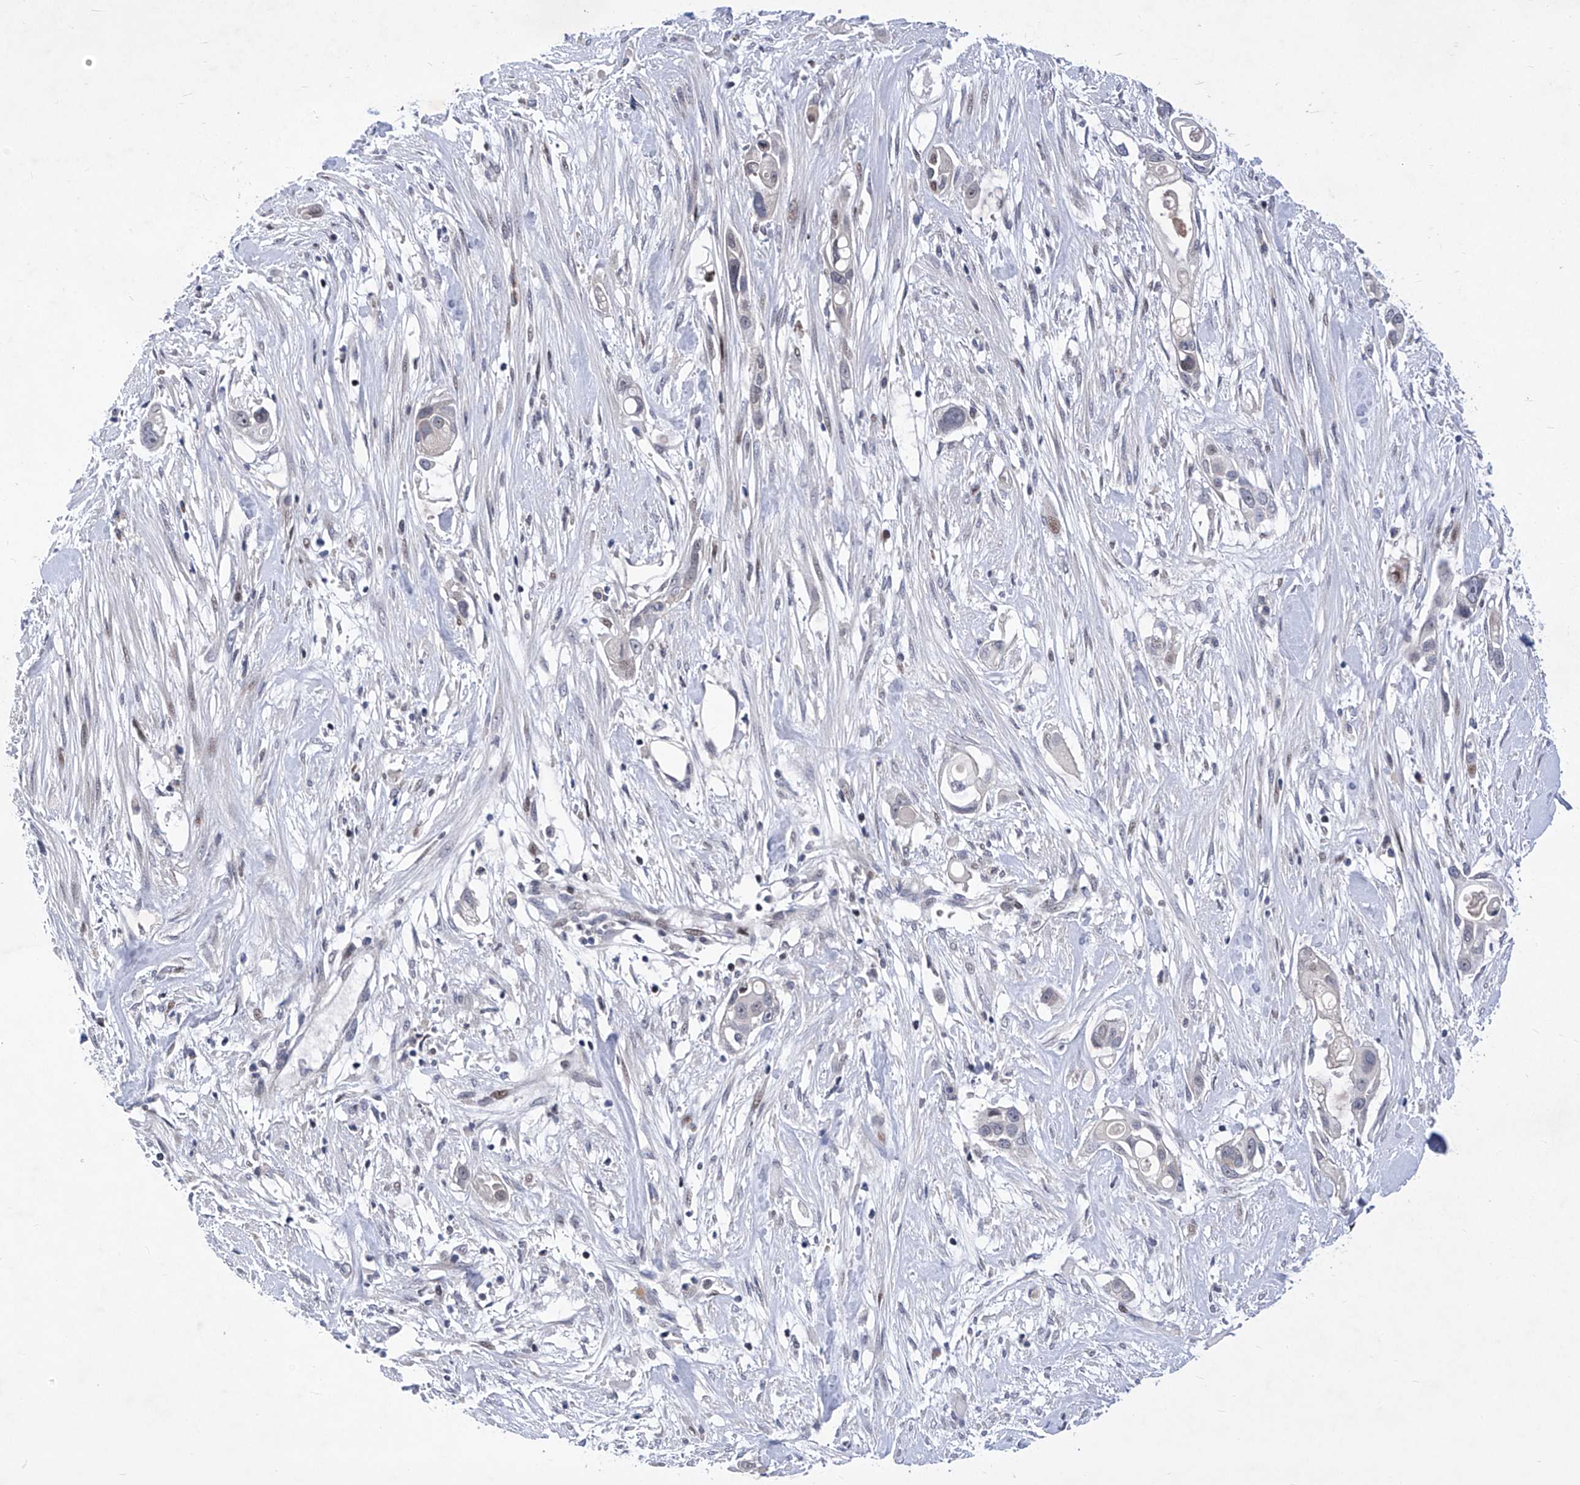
{"staining": {"intensity": "negative", "quantity": "none", "location": "none"}, "tissue": "pancreatic cancer", "cell_type": "Tumor cells", "image_type": "cancer", "snomed": [{"axis": "morphology", "description": "Adenocarcinoma, NOS"}, {"axis": "topography", "description": "Pancreas"}], "caption": "Immunohistochemistry photomicrograph of neoplastic tissue: pancreatic cancer stained with DAB (3,3'-diaminobenzidine) shows no significant protein positivity in tumor cells. (DAB immunohistochemistry (IHC) visualized using brightfield microscopy, high magnification).", "gene": "NUFIP1", "patient": {"sex": "female", "age": 60}}